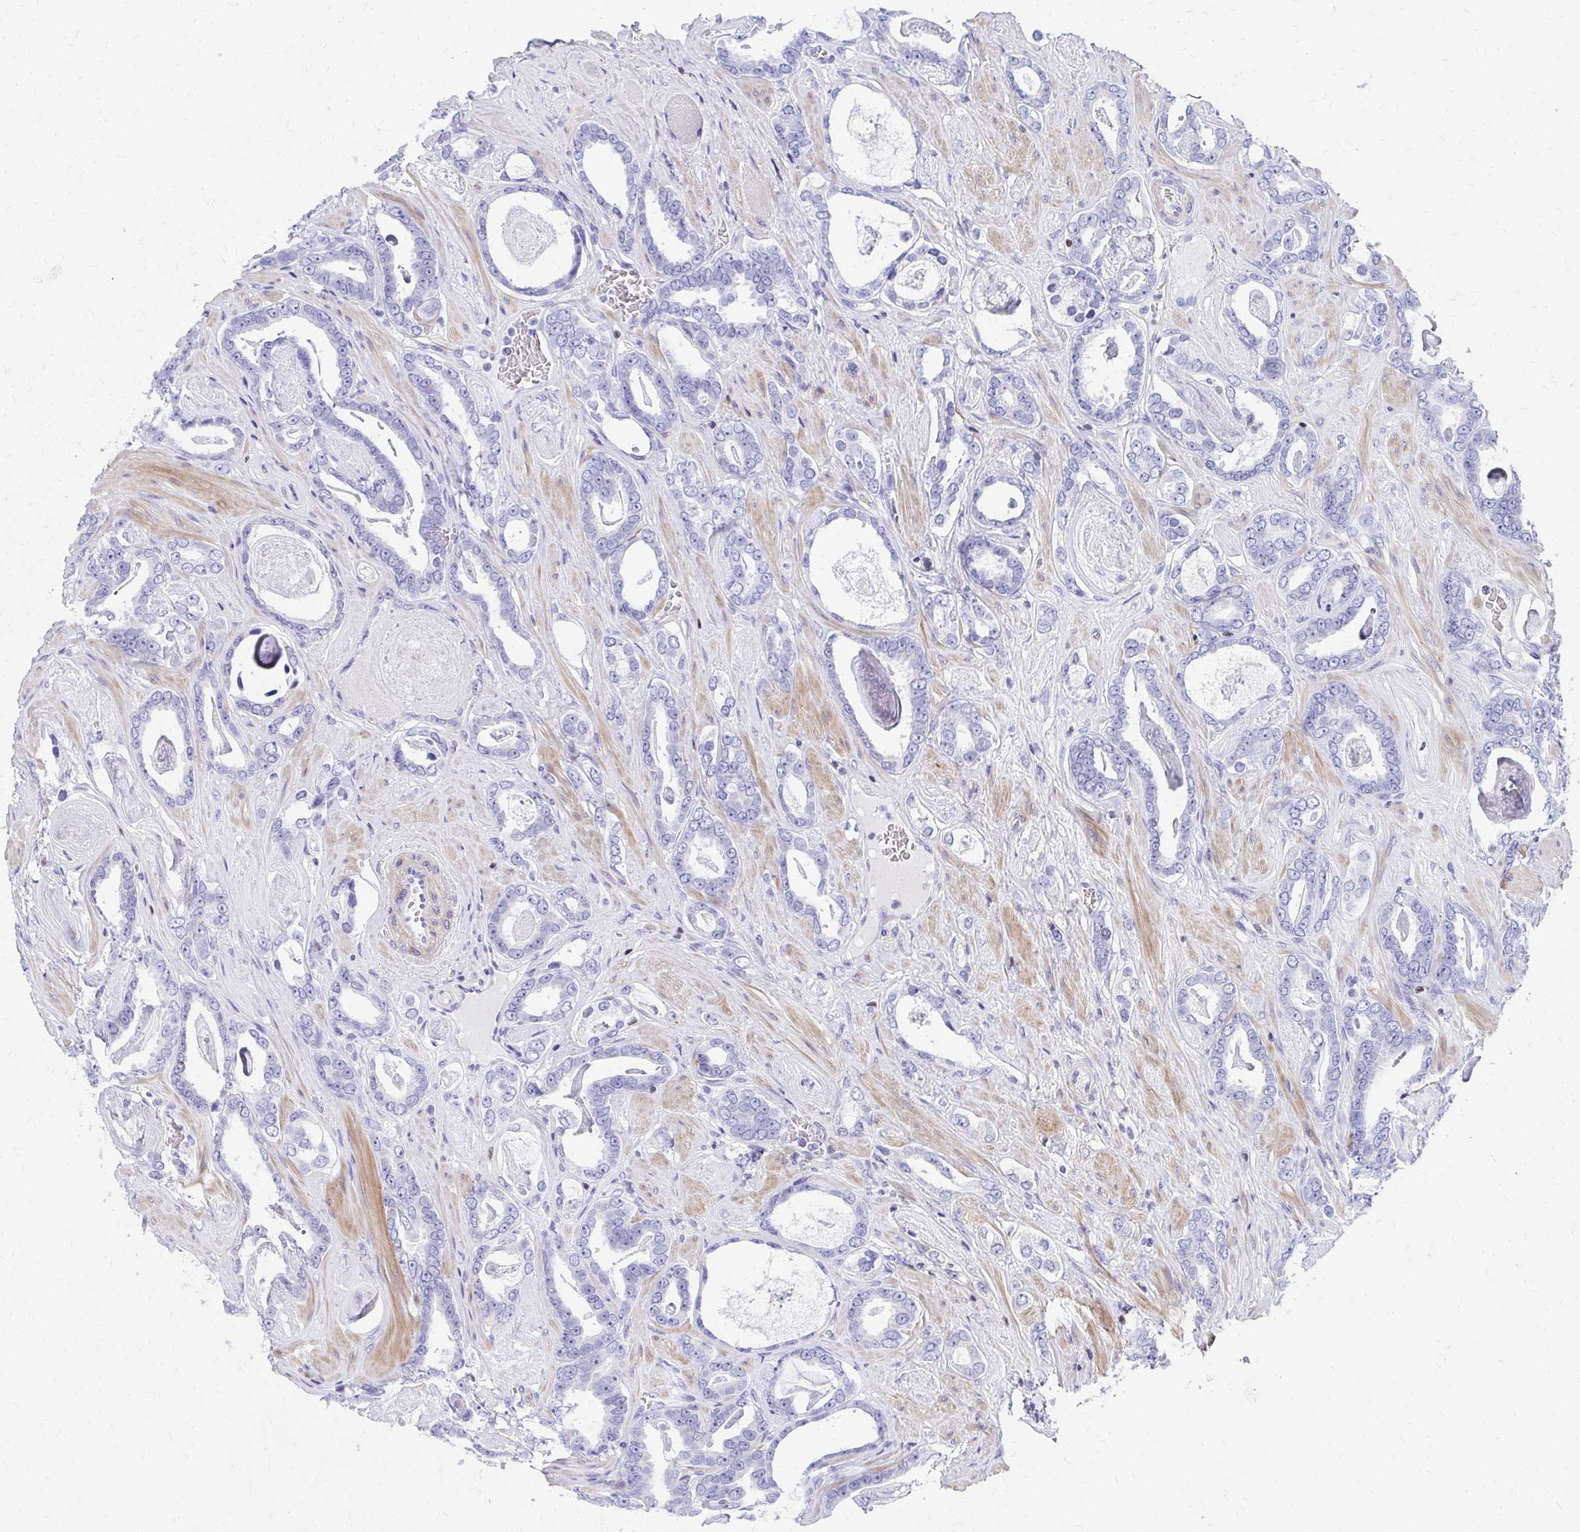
{"staining": {"intensity": "negative", "quantity": "none", "location": "none"}, "tissue": "prostate cancer", "cell_type": "Tumor cells", "image_type": "cancer", "snomed": [{"axis": "morphology", "description": "Adenocarcinoma, High grade"}, {"axis": "topography", "description": "Prostate"}], "caption": "IHC image of neoplastic tissue: human prostate high-grade adenocarcinoma stained with DAB (3,3'-diaminobenzidine) demonstrates no significant protein expression in tumor cells.", "gene": "RUNX3", "patient": {"sex": "male", "age": 63}}